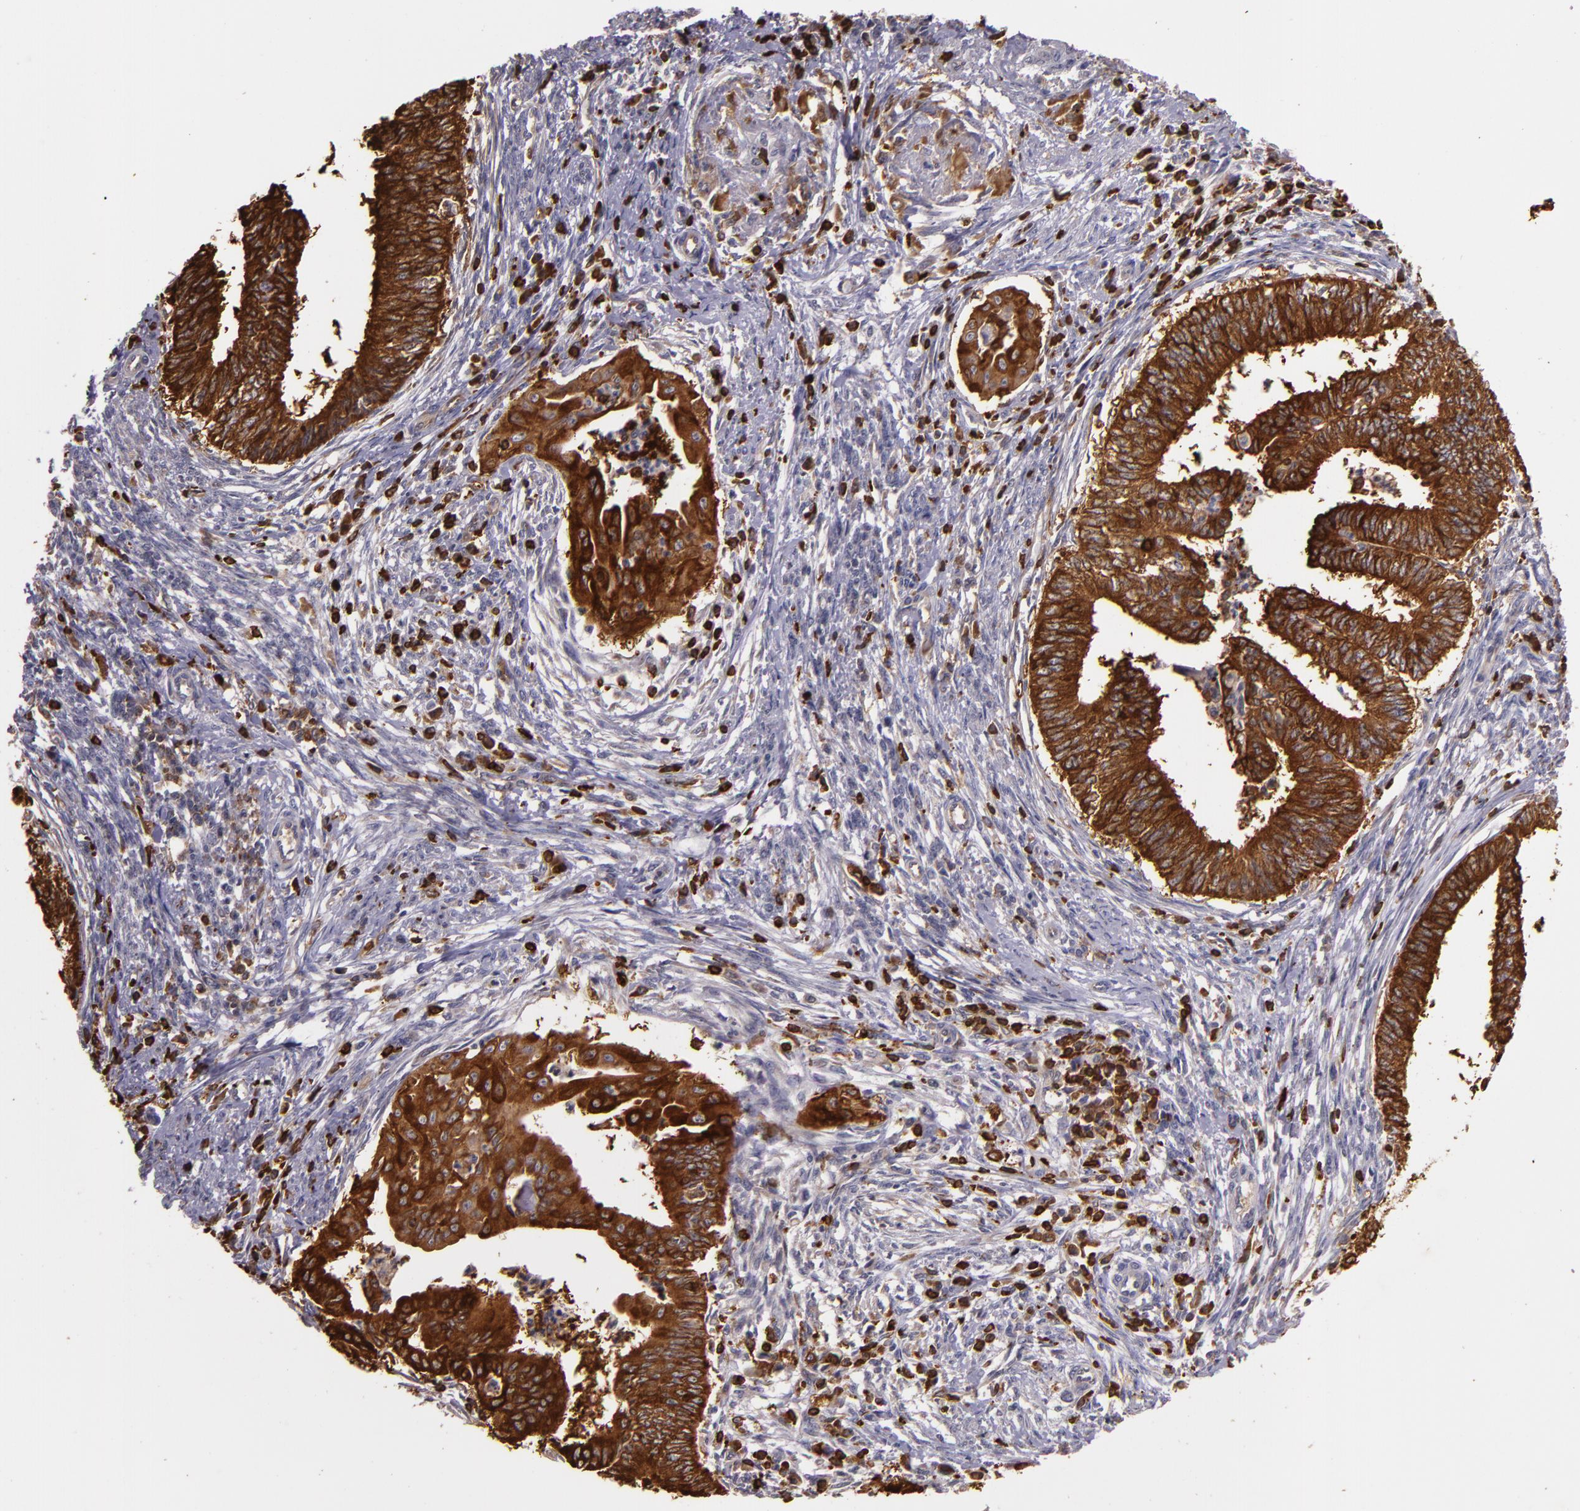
{"staining": {"intensity": "strong", "quantity": ">75%", "location": "cytoplasmic/membranous"}, "tissue": "endometrial cancer", "cell_type": "Tumor cells", "image_type": "cancer", "snomed": [{"axis": "morphology", "description": "Adenocarcinoma, NOS"}, {"axis": "topography", "description": "Endometrium"}], "caption": "Protein staining by immunohistochemistry exhibits strong cytoplasmic/membranous staining in approximately >75% of tumor cells in adenocarcinoma (endometrial). Using DAB (brown) and hematoxylin (blue) stains, captured at high magnification using brightfield microscopy.", "gene": "SLC9A3R1", "patient": {"sex": "female", "age": 66}}